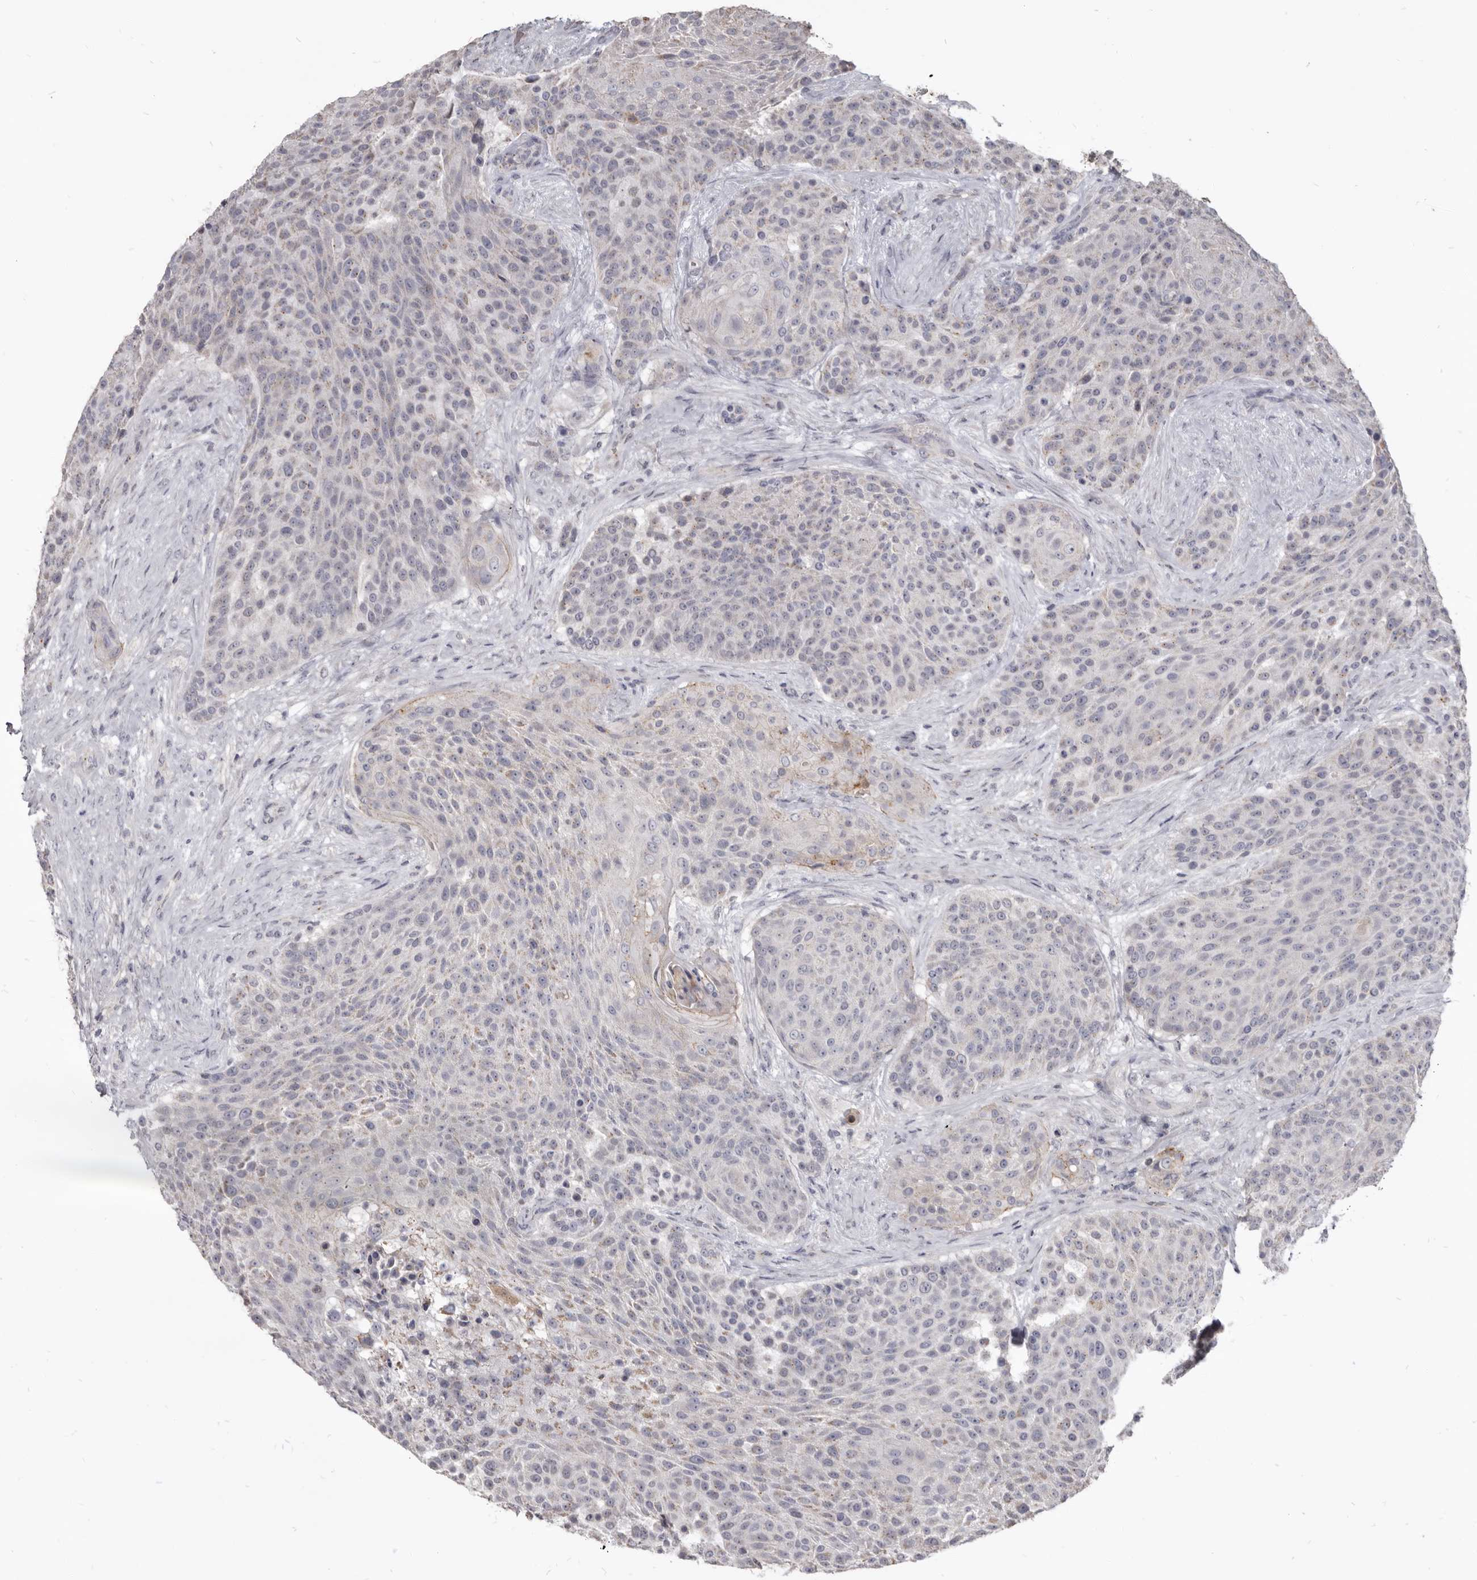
{"staining": {"intensity": "moderate", "quantity": "<25%", "location": "cytoplasmic/membranous"}, "tissue": "urothelial cancer", "cell_type": "Tumor cells", "image_type": "cancer", "snomed": [{"axis": "morphology", "description": "Urothelial carcinoma, High grade"}, {"axis": "topography", "description": "Urinary bladder"}], "caption": "Human urothelial cancer stained with a protein marker demonstrates moderate staining in tumor cells.", "gene": "CGN", "patient": {"sex": "female", "age": 63}}